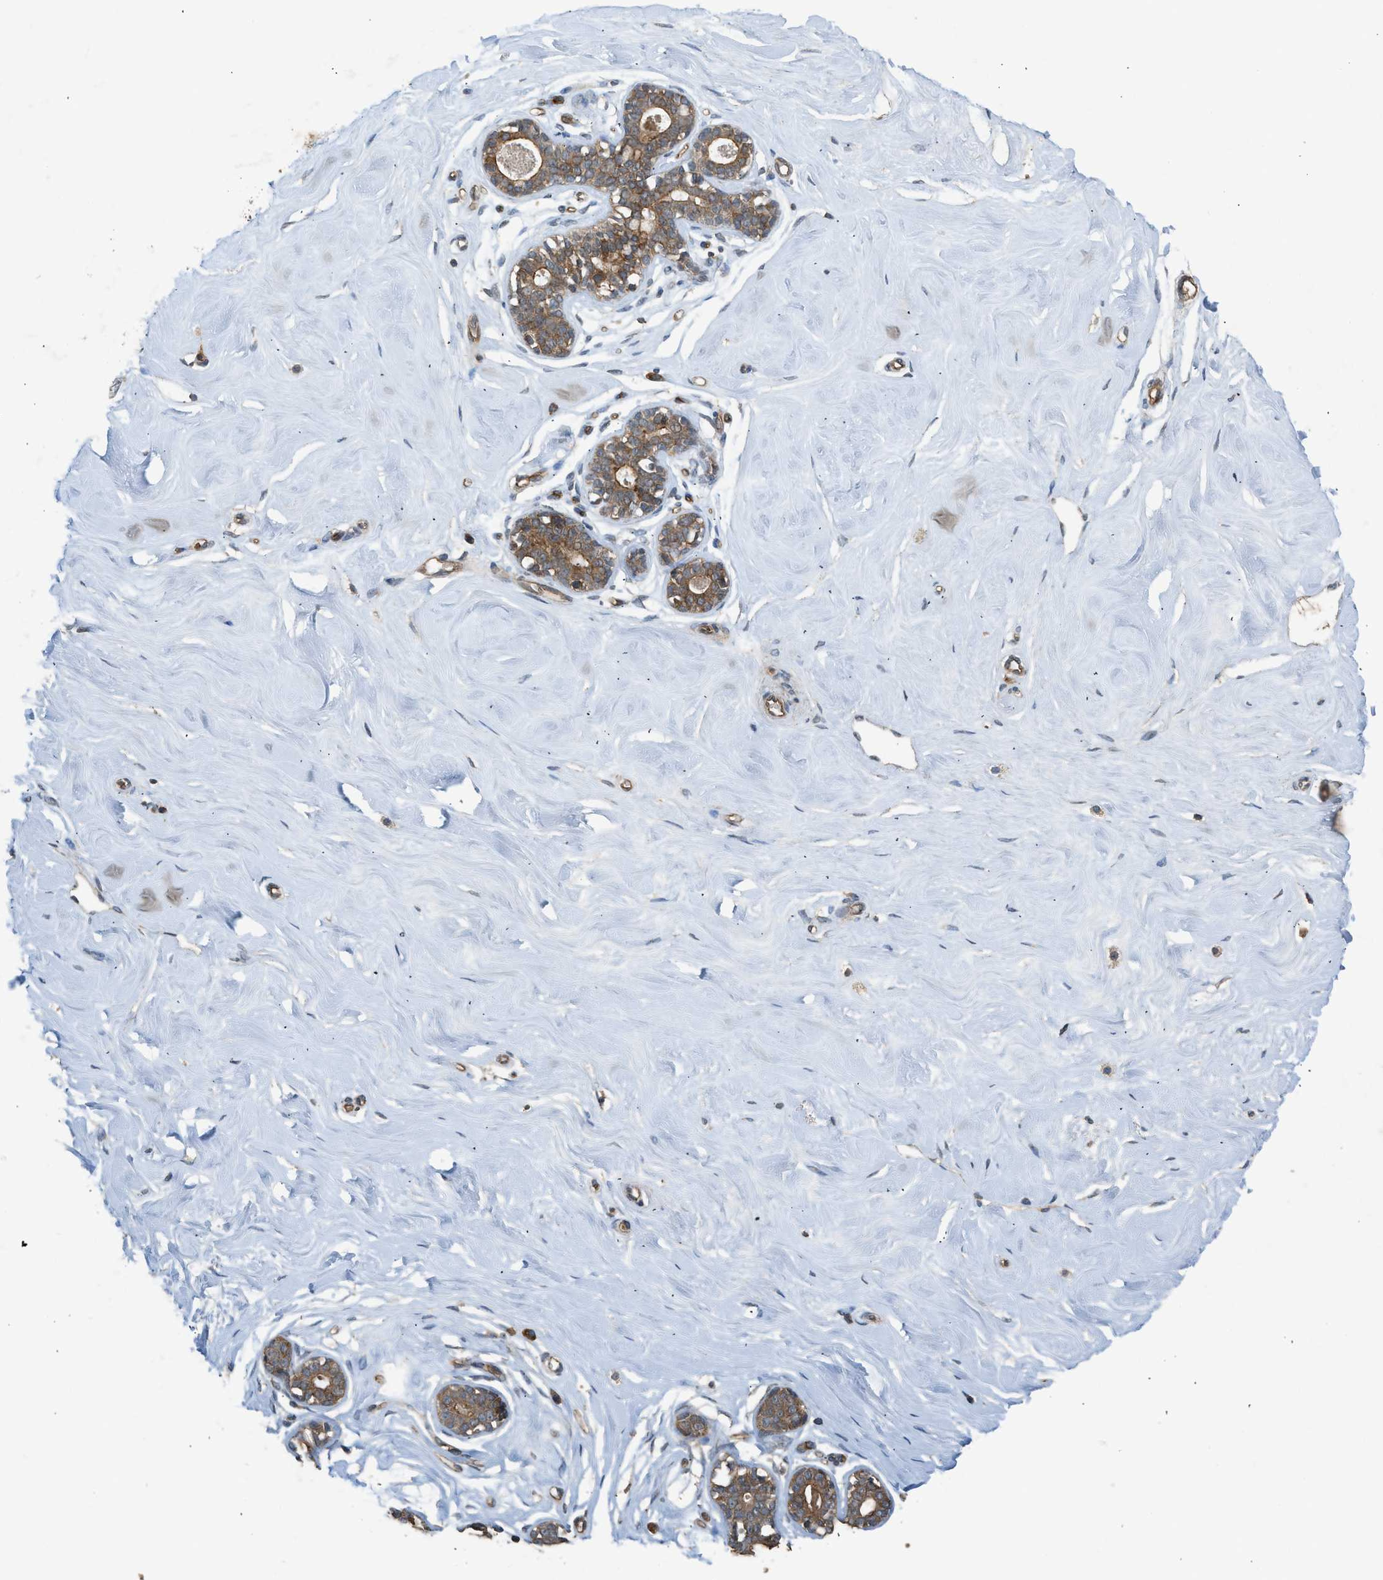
{"staining": {"intensity": "weak", "quantity": "25%-75%", "location": "cytoplasmic/membranous"}, "tissue": "breast", "cell_type": "Adipocytes", "image_type": "normal", "snomed": [{"axis": "morphology", "description": "Normal tissue, NOS"}, {"axis": "topography", "description": "Breast"}], "caption": "Protein expression analysis of benign human breast reveals weak cytoplasmic/membranous expression in approximately 25%-75% of adipocytes.", "gene": "HIP1R", "patient": {"sex": "female", "age": 23}}